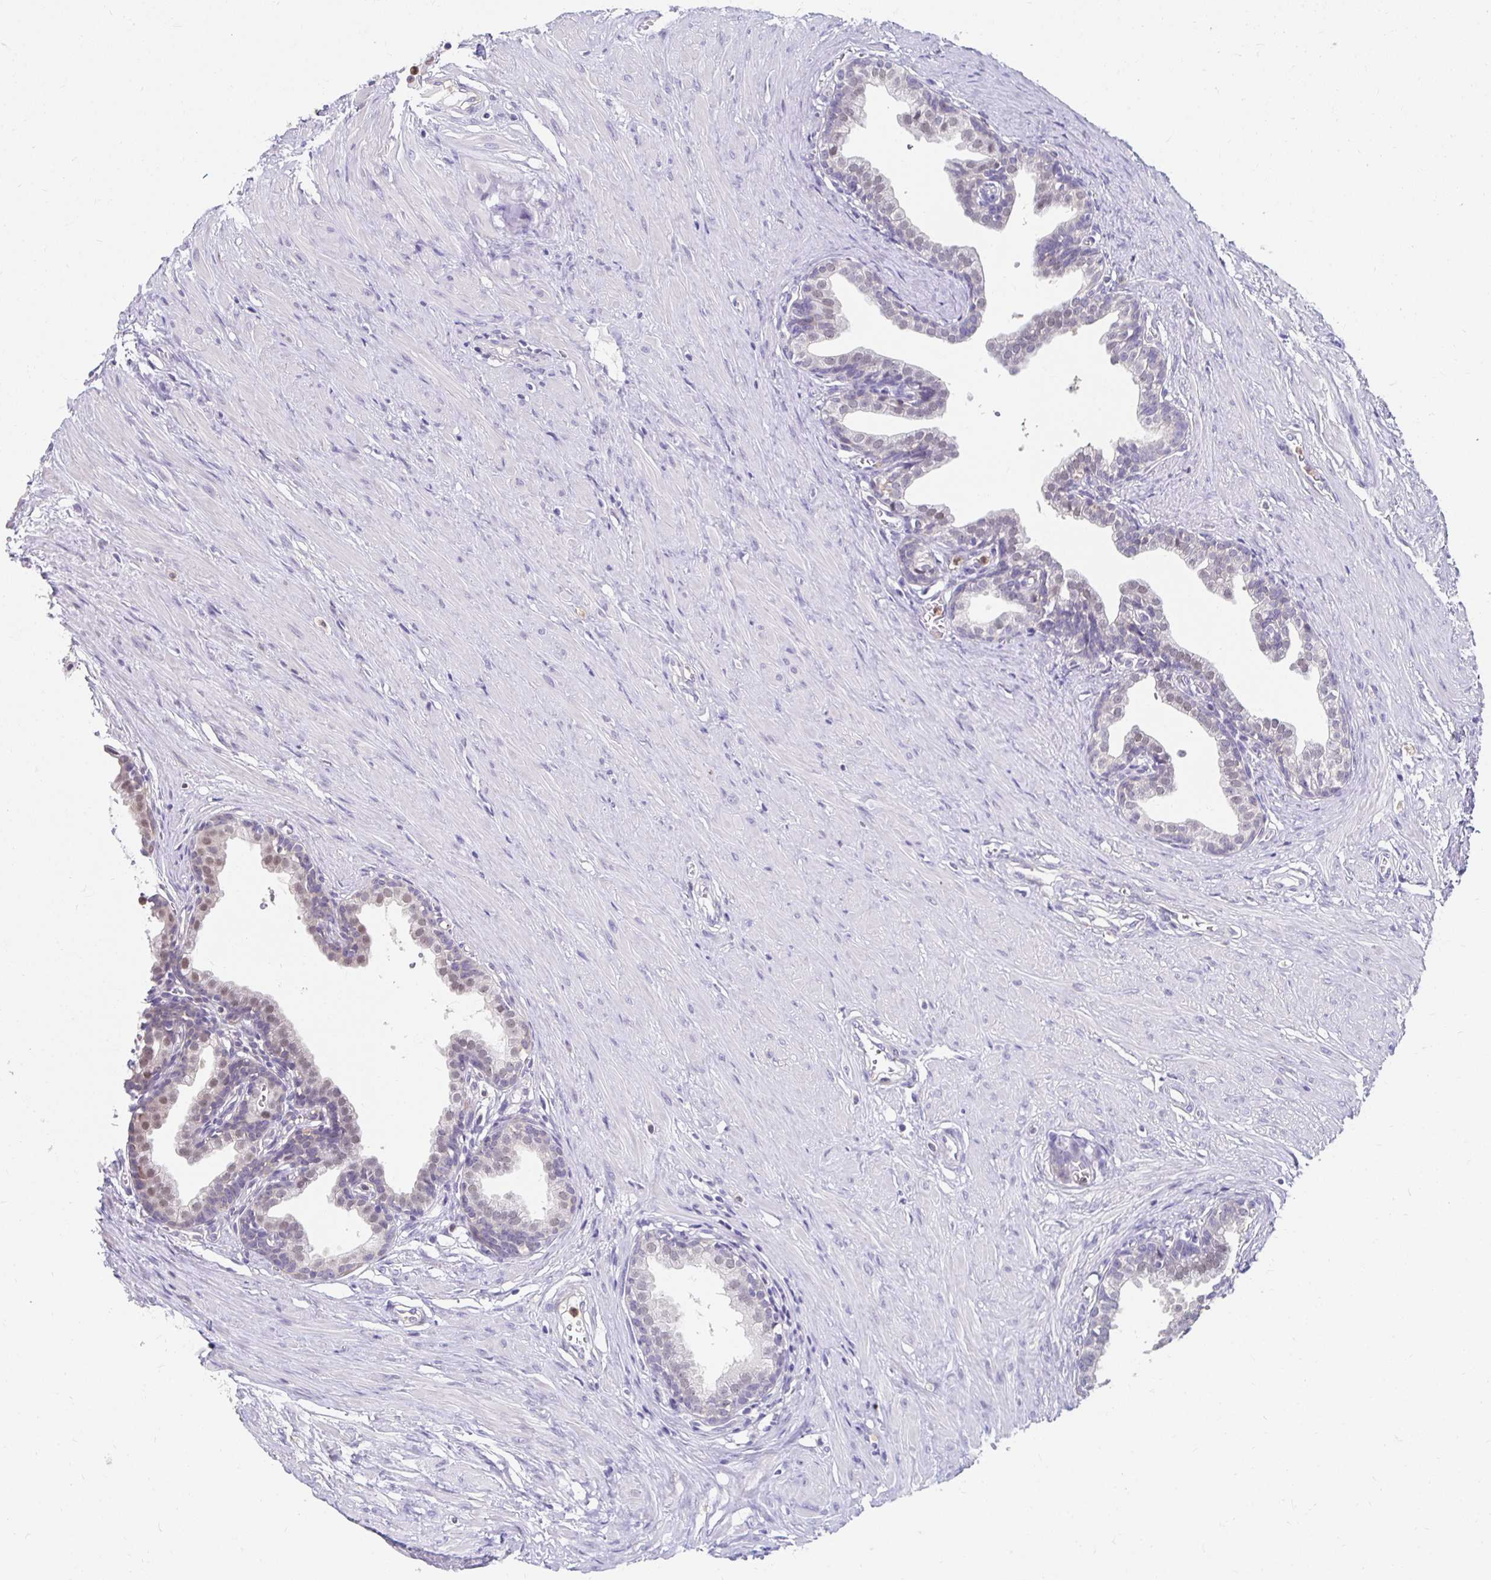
{"staining": {"intensity": "negative", "quantity": "none", "location": "none"}, "tissue": "prostate", "cell_type": "Glandular cells", "image_type": "normal", "snomed": [{"axis": "morphology", "description": "Normal tissue, NOS"}, {"axis": "topography", "description": "Prostate"}, {"axis": "topography", "description": "Peripheral nerve tissue"}], "caption": "An IHC photomicrograph of benign prostate is shown. There is no staining in glandular cells of prostate.", "gene": "PADI2", "patient": {"sex": "male", "age": 55}}